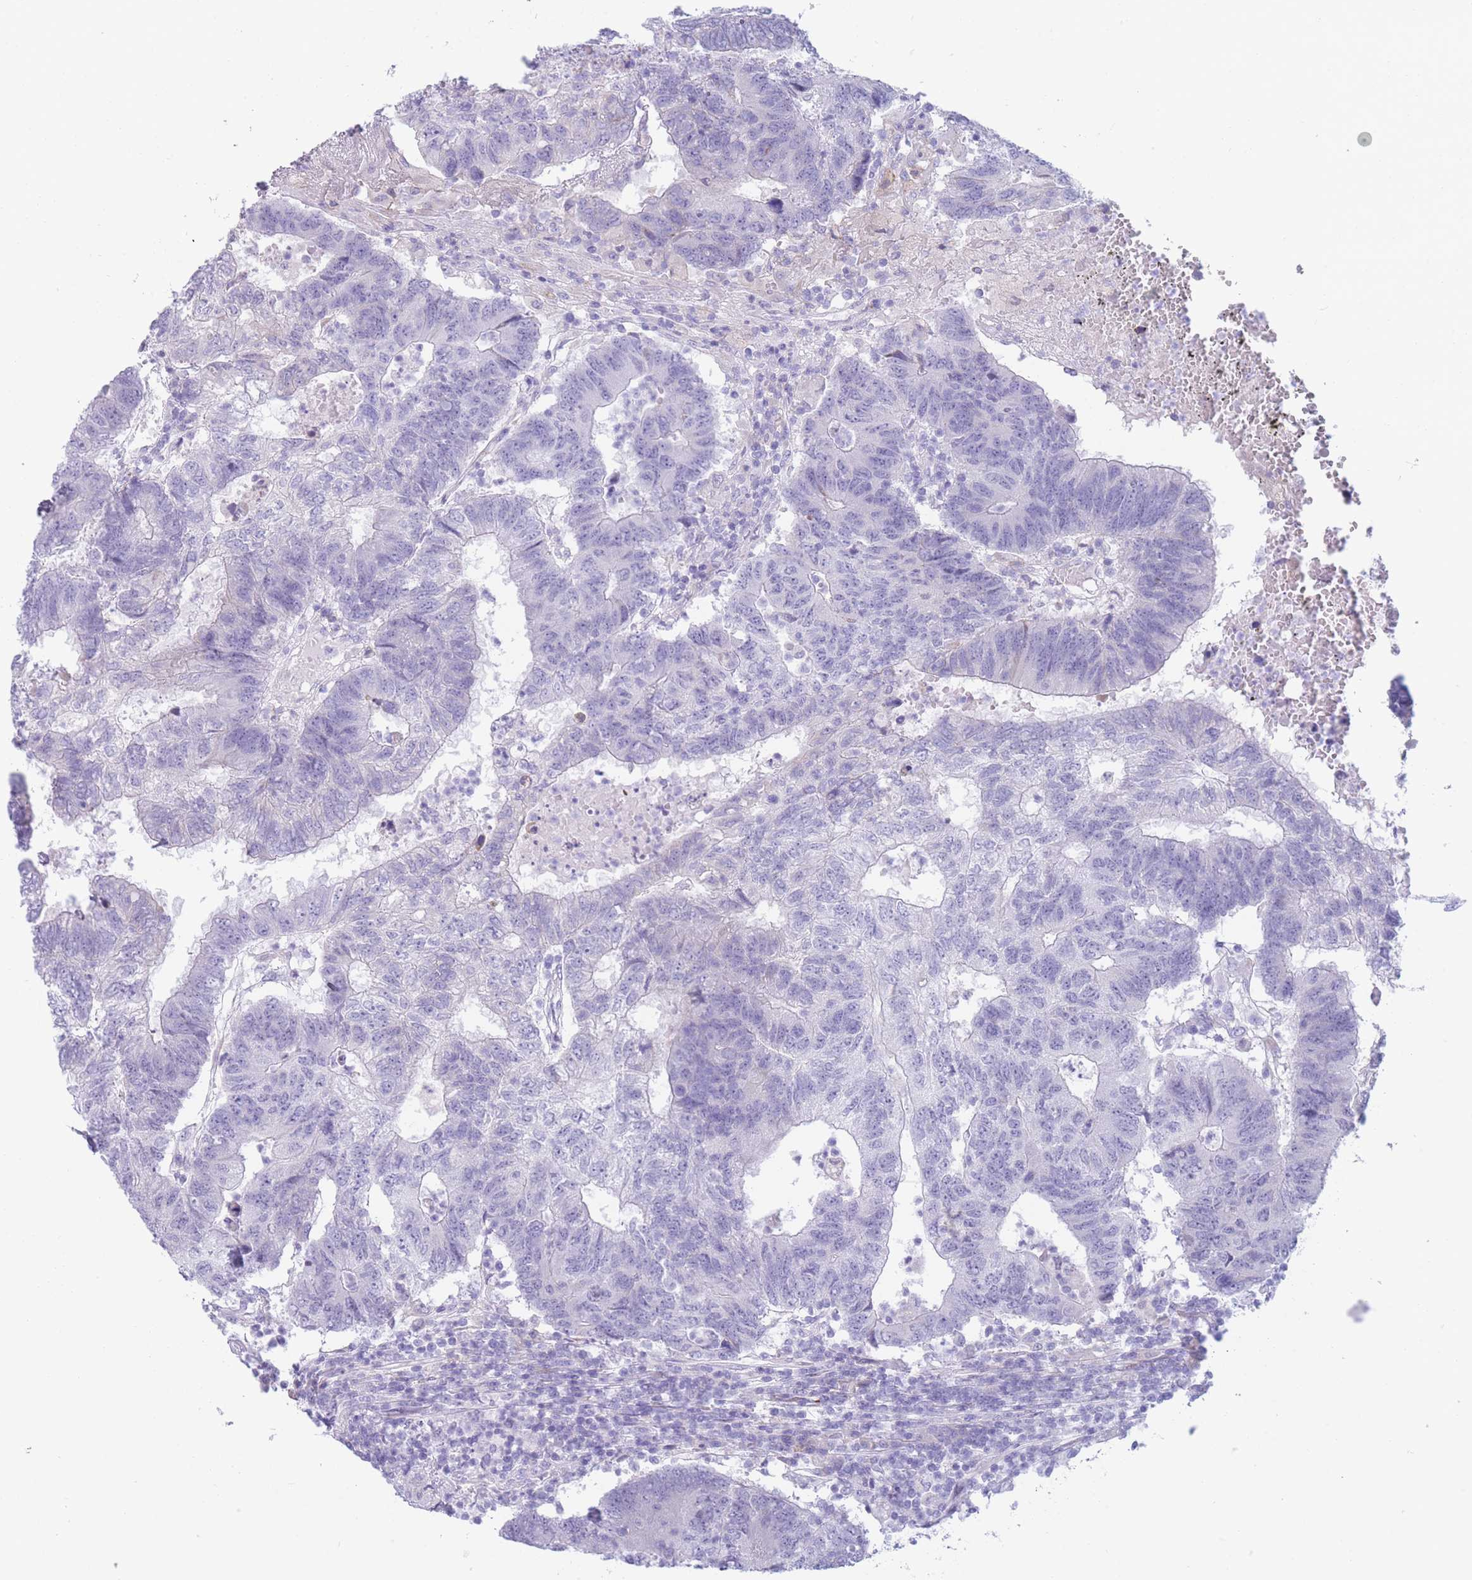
{"staining": {"intensity": "negative", "quantity": "none", "location": "none"}, "tissue": "colorectal cancer", "cell_type": "Tumor cells", "image_type": "cancer", "snomed": [{"axis": "morphology", "description": "Adenocarcinoma, NOS"}, {"axis": "topography", "description": "Colon"}], "caption": "Tumor cells are negative for brown protein staining in colorectal adenocarcinoma.", "gene": "COL27A1", "patient": {"sex": "female", "age": 48}}